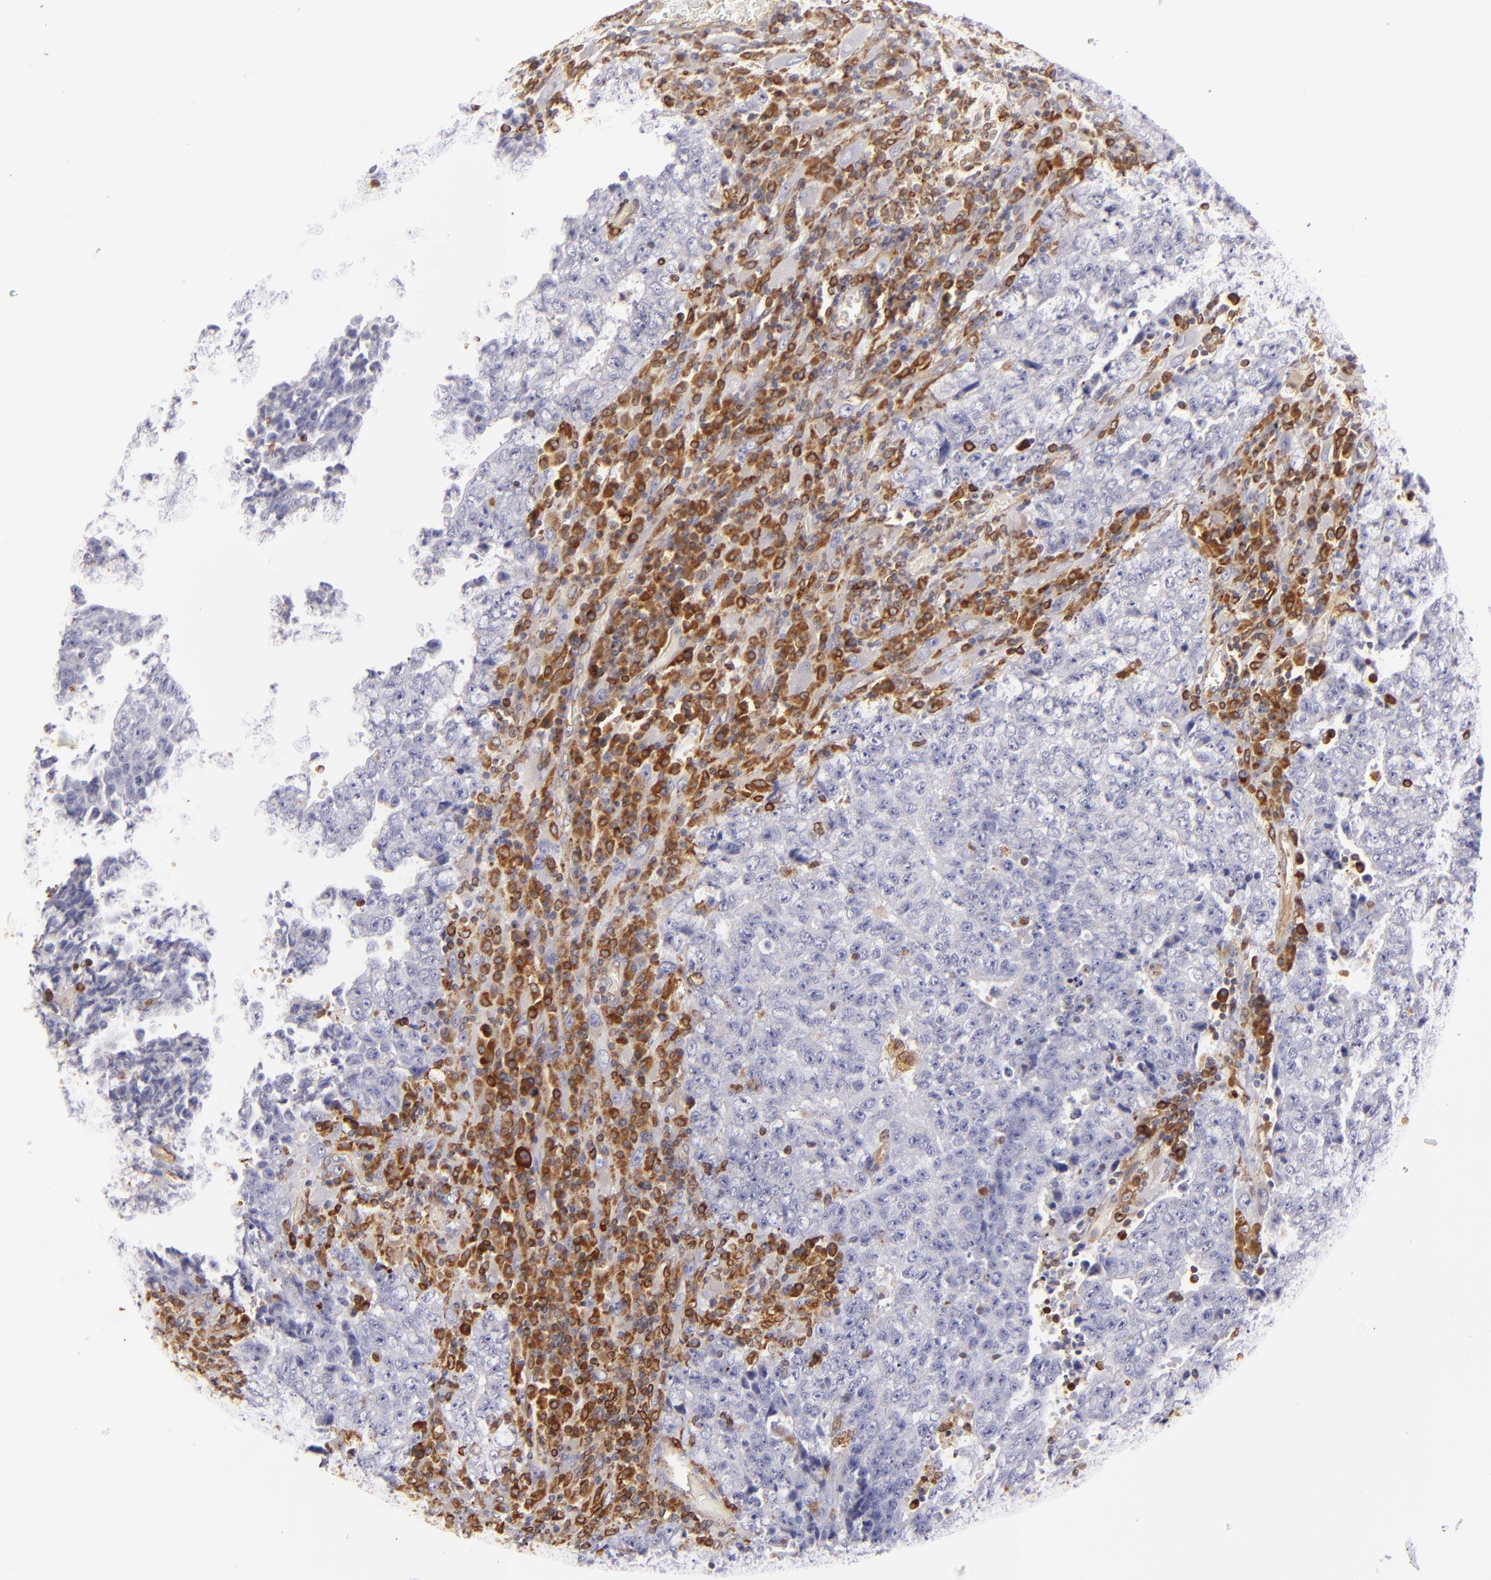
{"staining": {"intensity": "negative", "quantity": "none", "location": "none"}, "tissue": "testis cancer", "cell_type": "Tumor cells", "image_type": "cancer", "snomed": [{"axis": "morphology", "description": "Necrosis, NOS"}, {"axis": "morphology", "description": "Carcinoma, Embryonal, NOS"}, {"axis": "topography", "description": "Testis"}], "caption": "High power microscopy histopathology image of an IHC photomicrograph of testis cancer (embryonal carcinoma), revealing no significant positivity in tumor cells.", "gene": "CD74", "patient": {"sex": "male", "age": 19}}